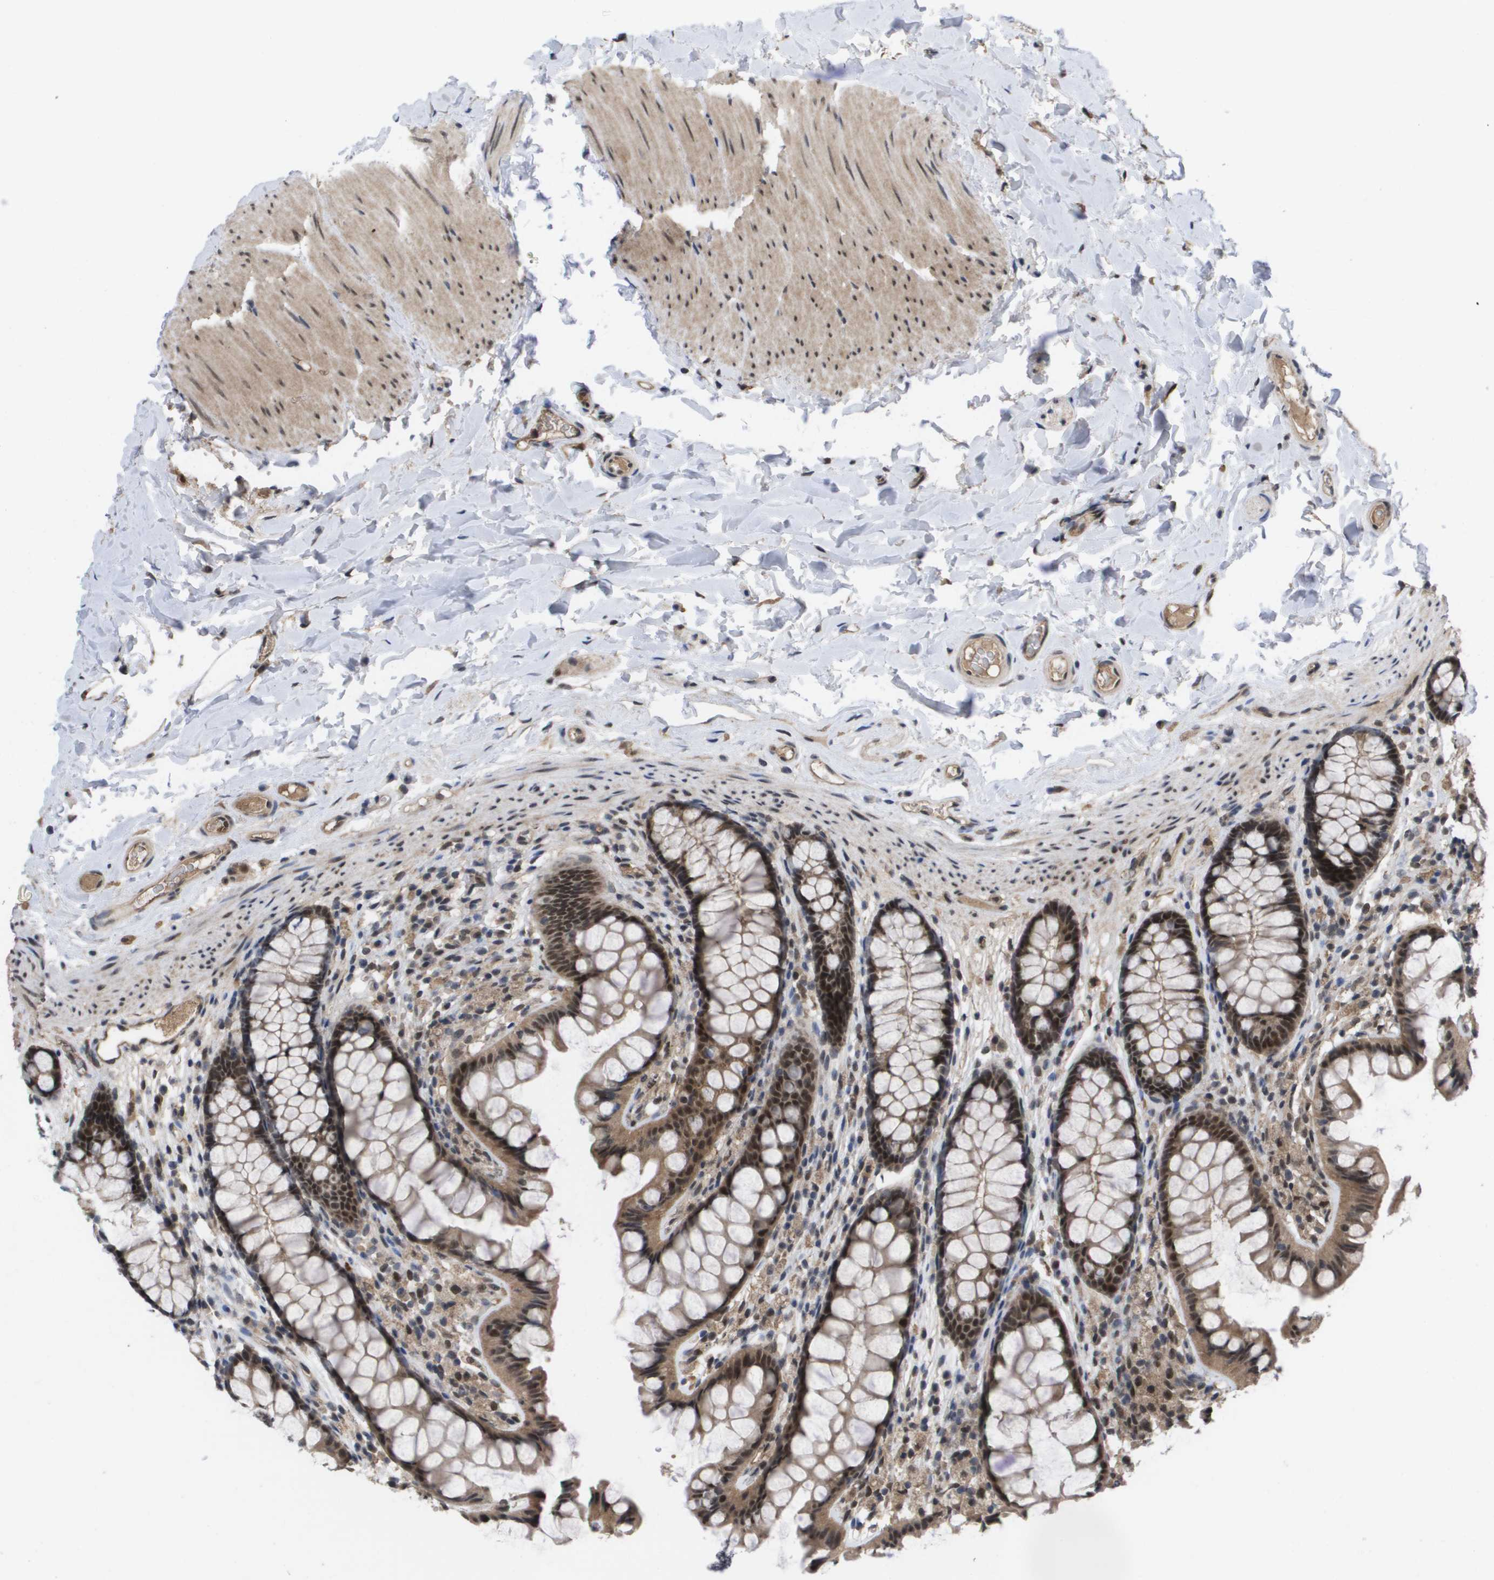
{"staining": {"intensity": "moderate", "quantity": ">75%", "location": "cytoplasmic/membranous,nuclear"}, "tissue": "colon", "cell_type": "Endothelial cells", "image_type": "normal", "snomed": [{"axis": "morphology", "description": "Normal tissue, NOS"}, {"axis": "topography", "description": "Colon"}], "caption": "Normal colon displays moderate cytoplasmic/membranous,nuclear staining in about >75% of endothelial cells.", "gene": "AMBRA1", "patient": {"sex": "female", "age": 55}}